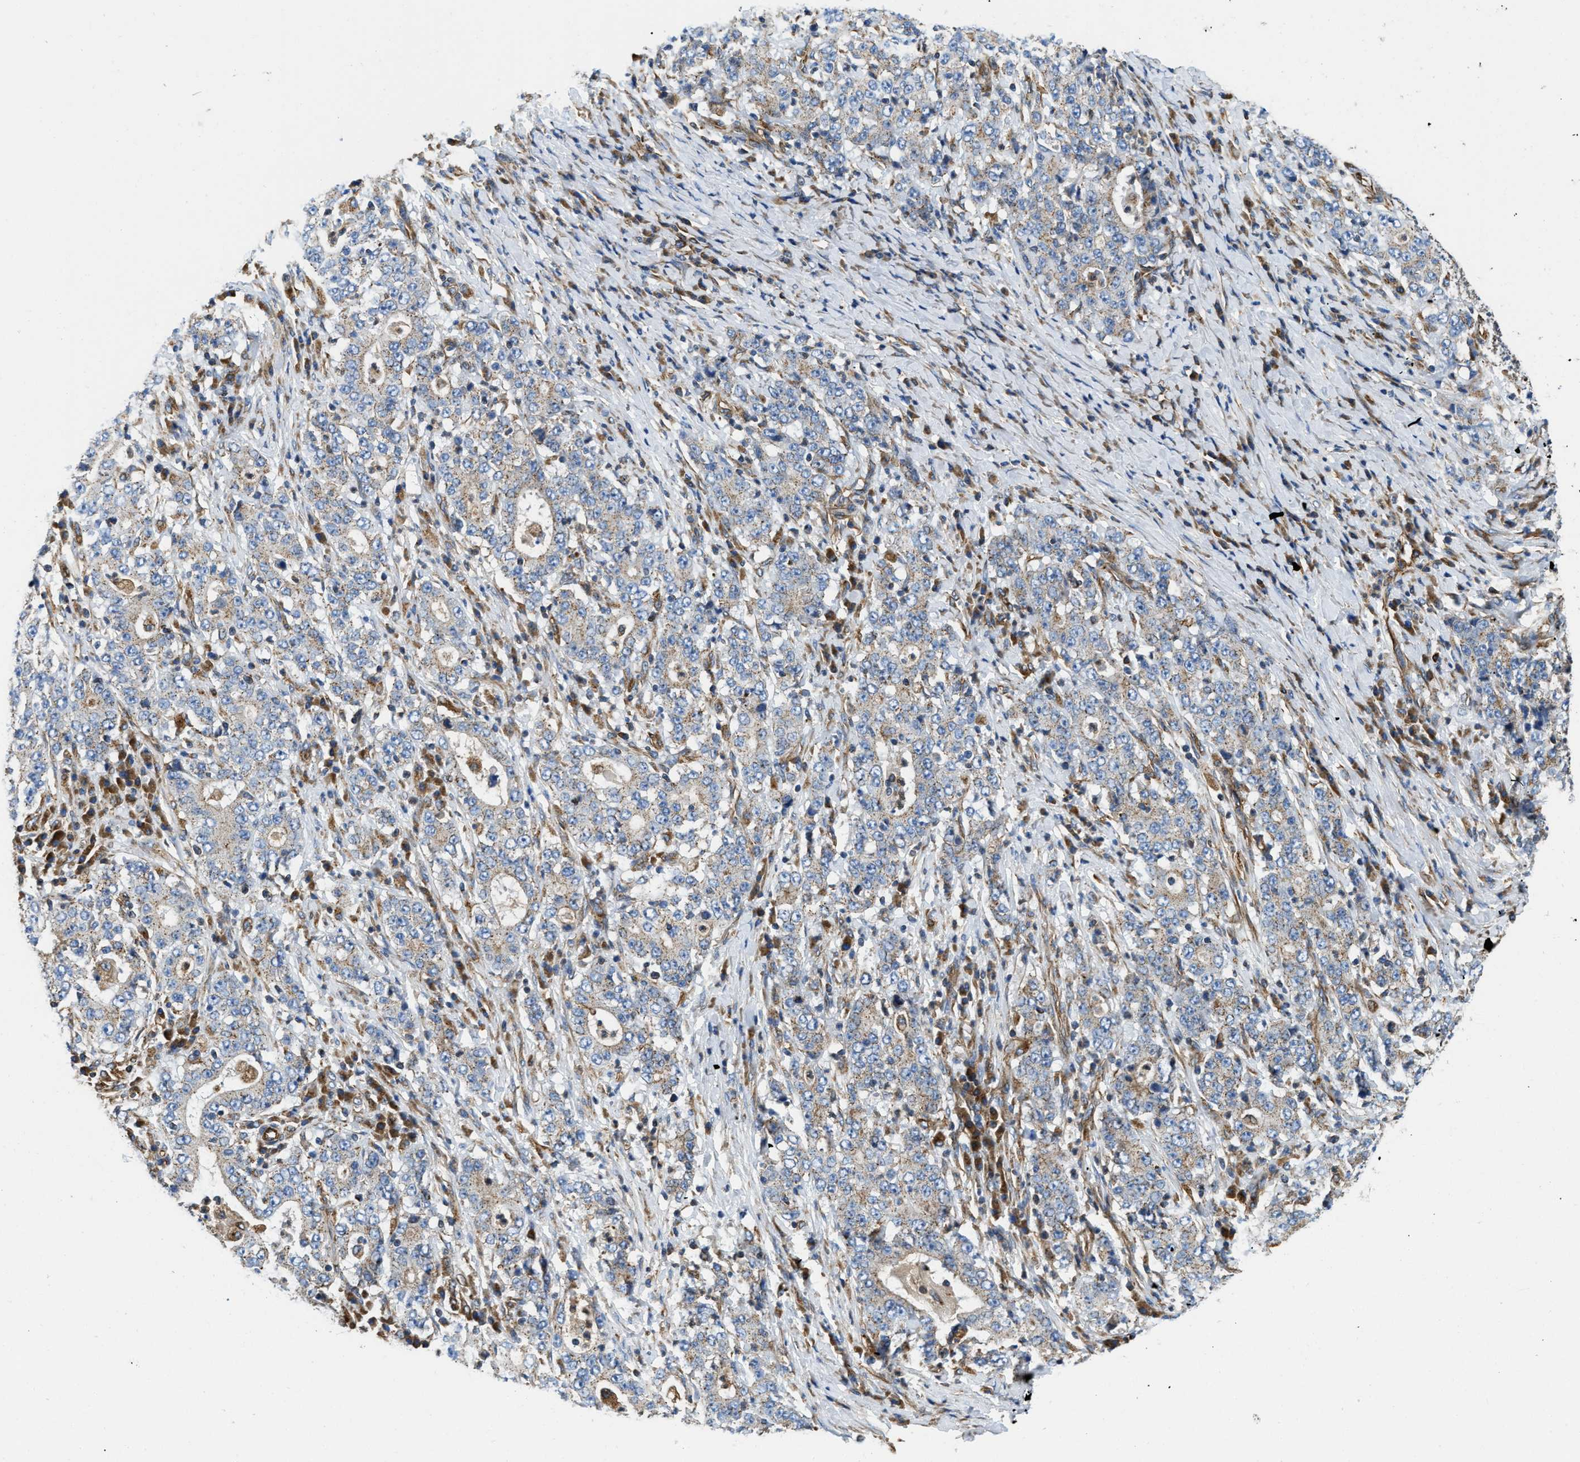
{"staining": {"intensity": "weak", "quantity": "<25%", "location": "cytoplasmic/membranous"}, "tissue": "stomach cancer", "cell_type": "Tumor cells", "image_type": "cancer", "snomed": [{"axis": "morphology", "description": "Normal tissue, NOS"}, {"axis": "morphology", "description": "Adenocarcinoma, NOS"}, {"axis": "topography", "description": "Stomach, upper"}, {"axis": "topography", "description": "Stomach"}], "caption": "Protein analysis of stomach cancer (adenocarcinoma) exhibits no significant staining in tumor cells. (DAB (3,3'-diaminobenzidine) immunohistochemistry visualized using brightfield microscopy, high magnification).", "gene": "HSD17B12", "patient": {"sex": "male", "age": 59}}